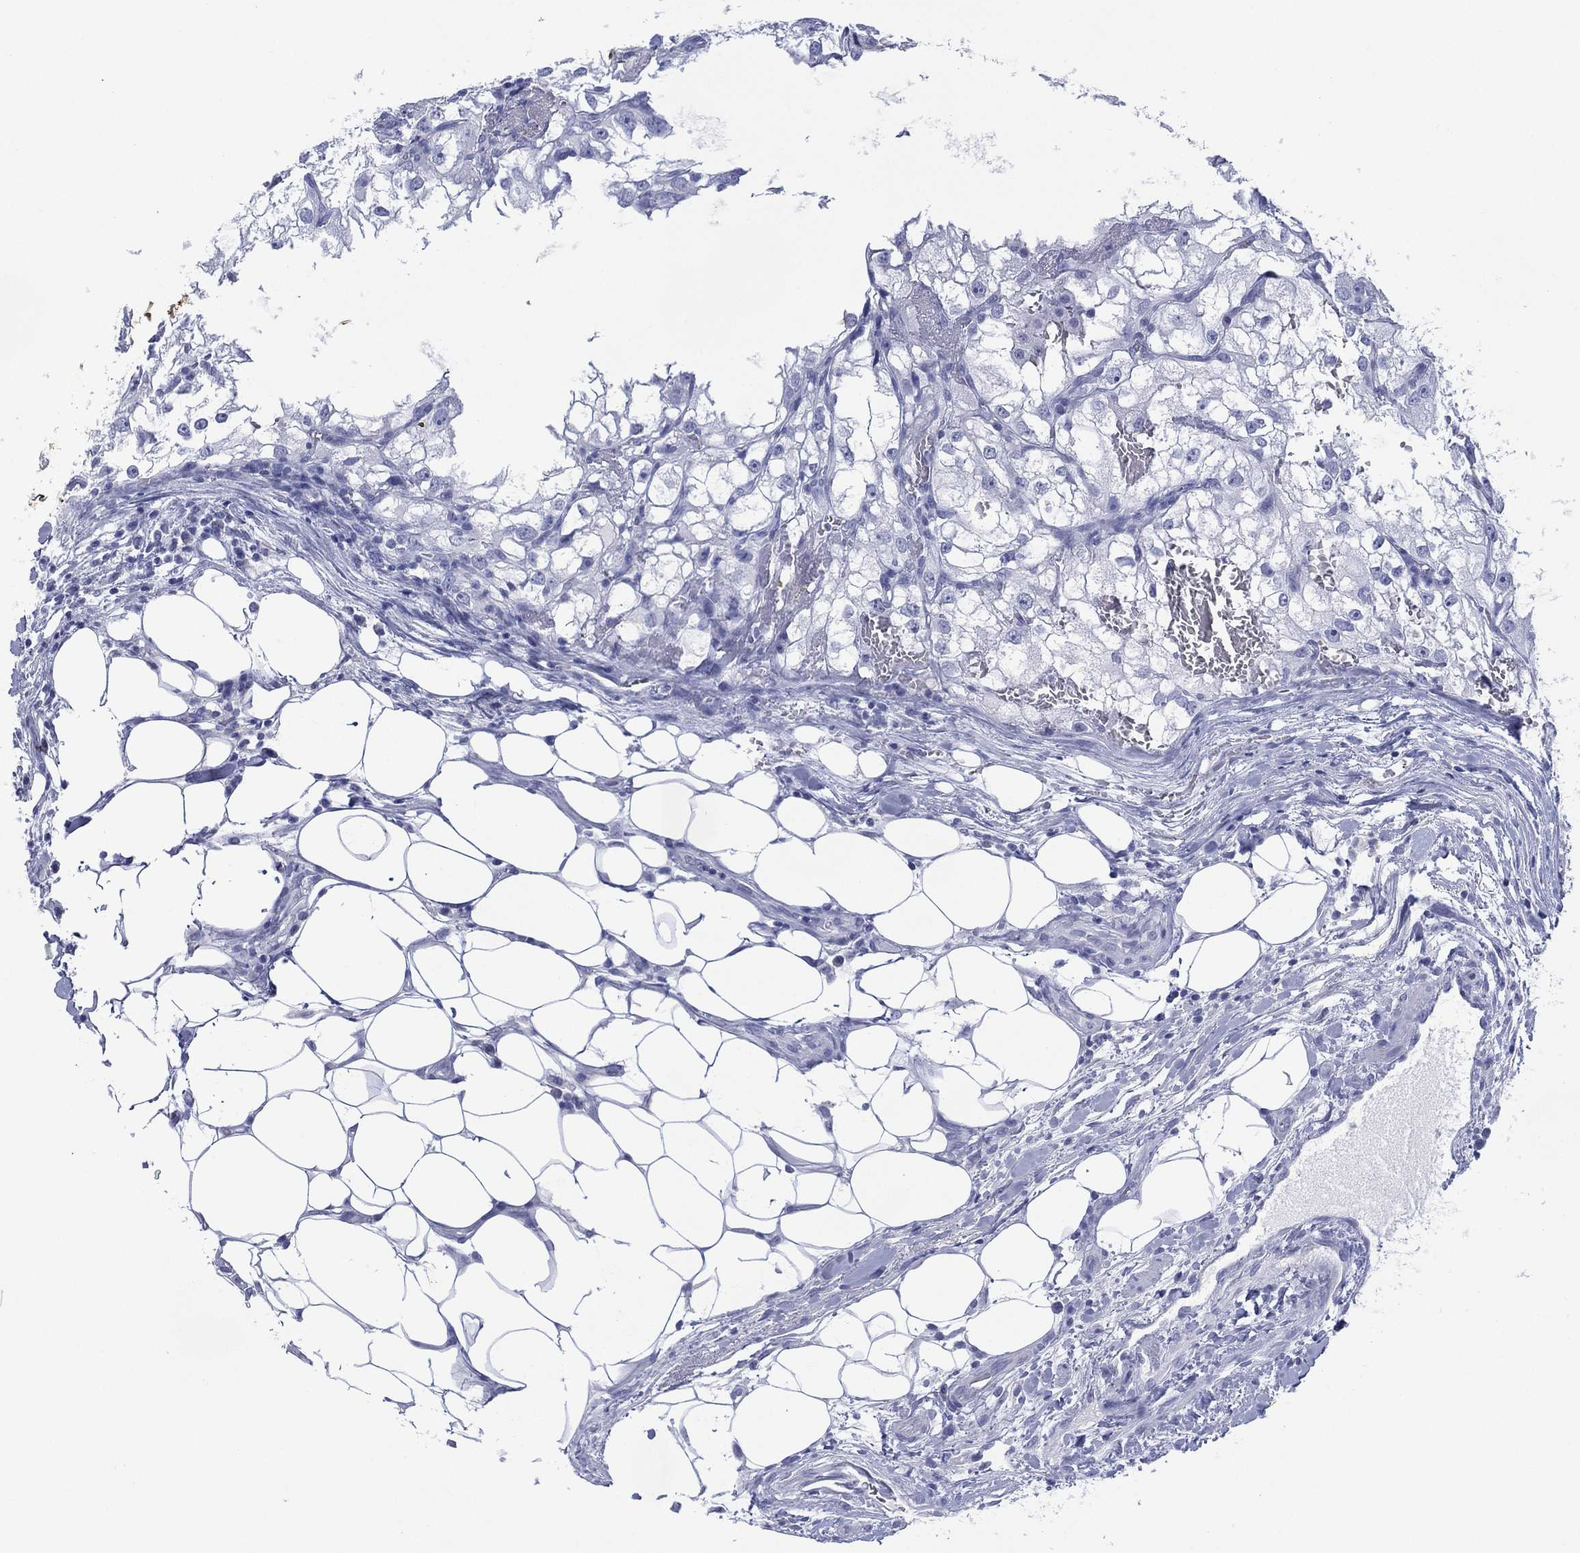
{"staining": {"intensity": "negative", "quantity": "none", "location": "none"}, "tissue": "renal cancer", "cell_type": "Tumor cells", "image_type": "cancer", "snomed": [{"axis": "morphology", "description": "Adenocarcinoma, NOS"}, {"axis": "topography", "description": "Kidney"}], "caption": "Micrograph shows no protein positivity in tumor cells of renal adenocarcinoma tissue.", "gene": "DSG1", "patient": {"sex": "male", "age": 59}}